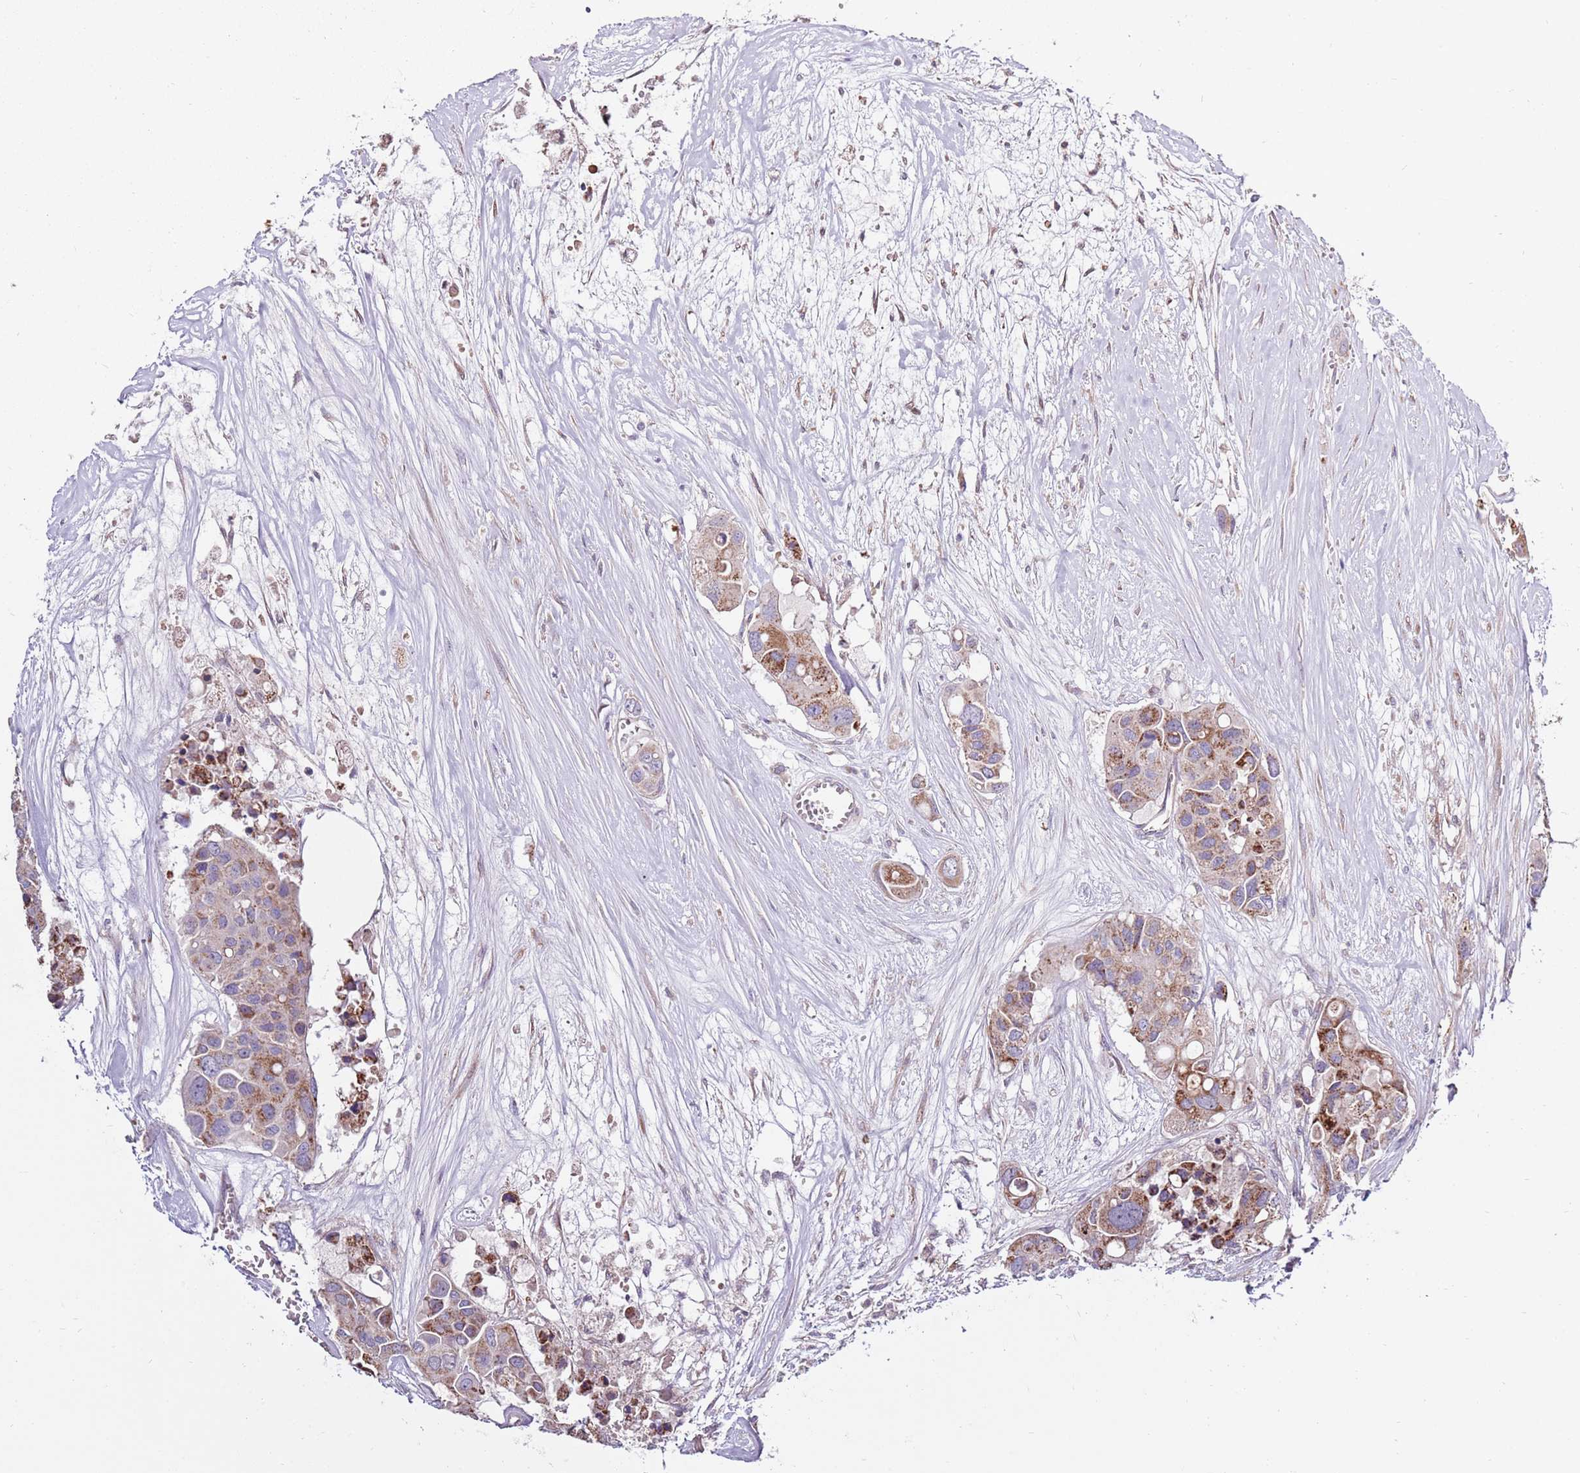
{"staining": {"intensity": "moderate", "quantity": "25%-75%", "location": "cytoplasmic/membranous"}, "tissue": "colorectal cancer", "cell_type": "Tumor cells", "image_type": "cancer", "snomed": [{"axis": "morphology", "description": "Adenocarcinoma, NOS"}, {"axis": "topography", "description": "Colon"}], "caption": "Colorectal cancer (adenocarcinoma) stained with a brown dye exhibits moderate cytoplasmic/membranous positive staining in approximately 25%-75% of tumor cells.", "gene": "SMG1", "patient": {"sex": "male", "age": 77}}